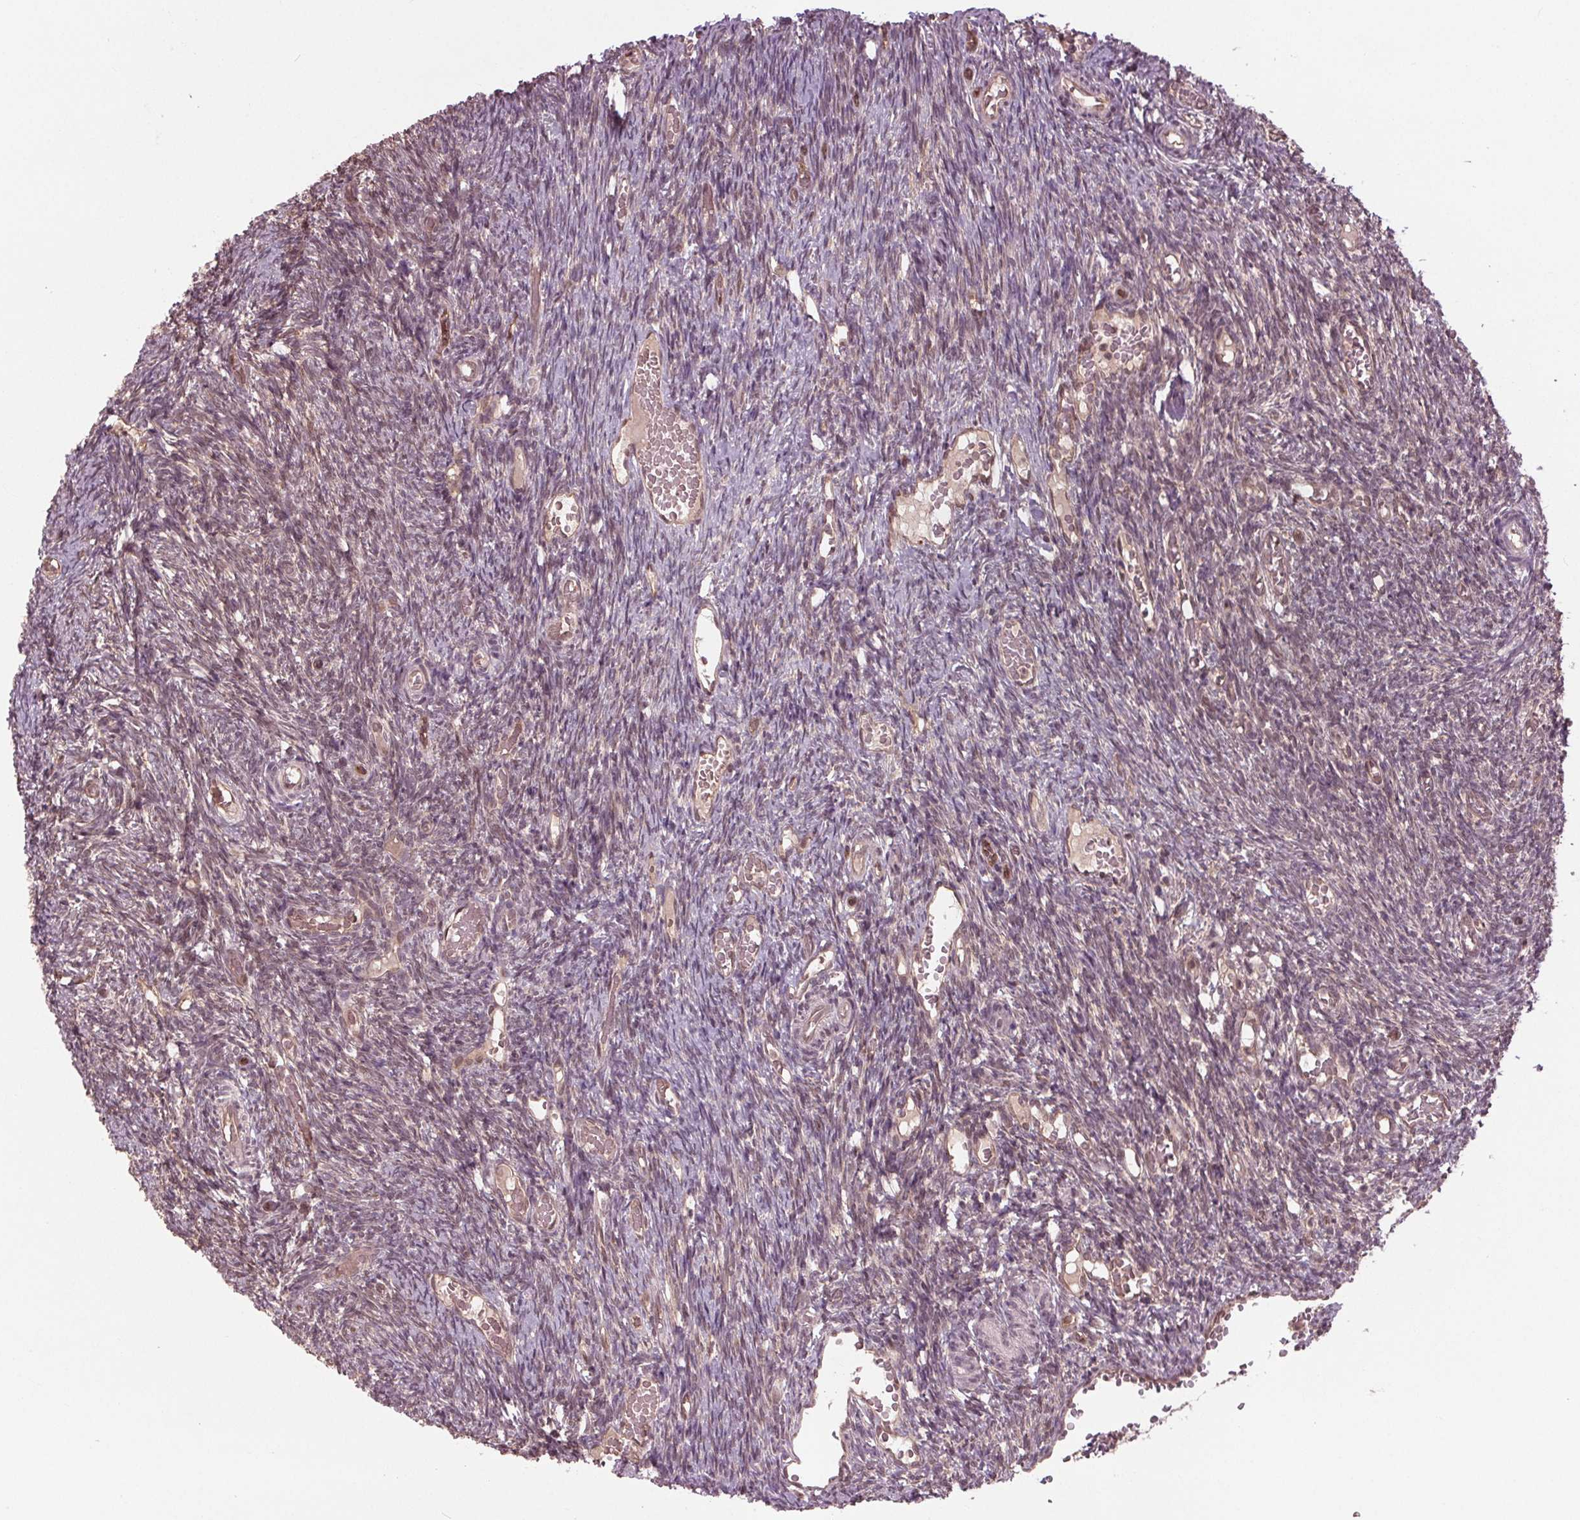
{"staining": {"intensity": "weak", "quantity": "<25%", "location": "cytoplasmic/membranous,nuclear"}, "tissue": "ovary", "cell_type": "Ovarian stroma cells", "image_type": "normal", "snomed": [{"axis": "morphology", "description": "Normal tissue, NOS"}, {"axis": "topography", "description": "Ovary"}], "caption": "Immunohistochemistry image of benign ovary: ovary stained with DAB (3,3'-diaminobenzidine) reveals no significant protein positivity in ovarian stroma cells.", "gene": "BTBD1", "patient": {"sex": "female", "age": 39}}